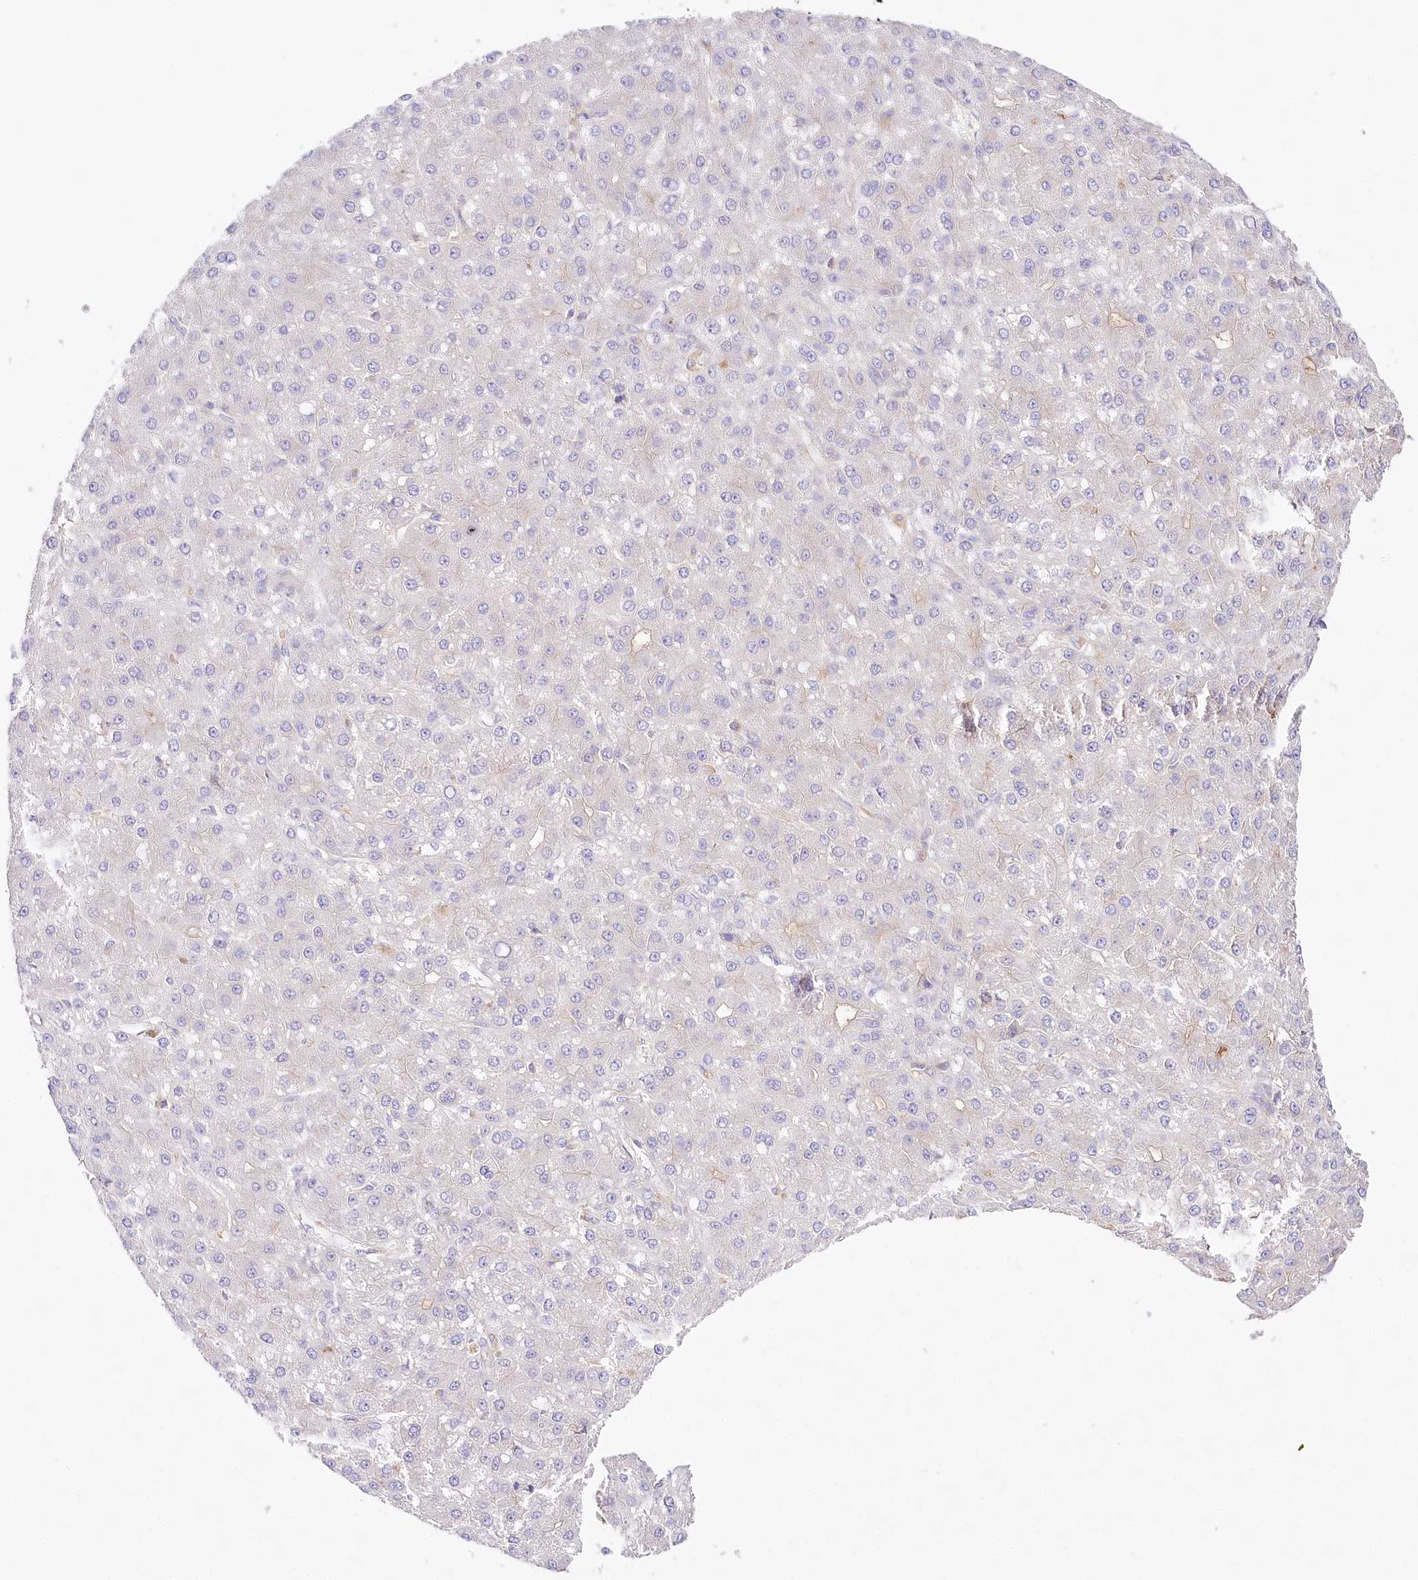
{"staining": {"intensity": "negative", "quantity": "none", "location": "none"}, "tissue": "liver cancer", "cell_type": "Tumor cells", "image_type": "cancer", "snomed": [{"axis": "morphology", "description": "Carcinoma, Hepatocellular, NOS"}, {"axis": "topography", "description": "Liver"}], "caption": "Tumor cells are negative for brown protein staining in liver cancer.", "gene": "ABRAXAS2", "patient": {"sex": "male", "age": 67}}